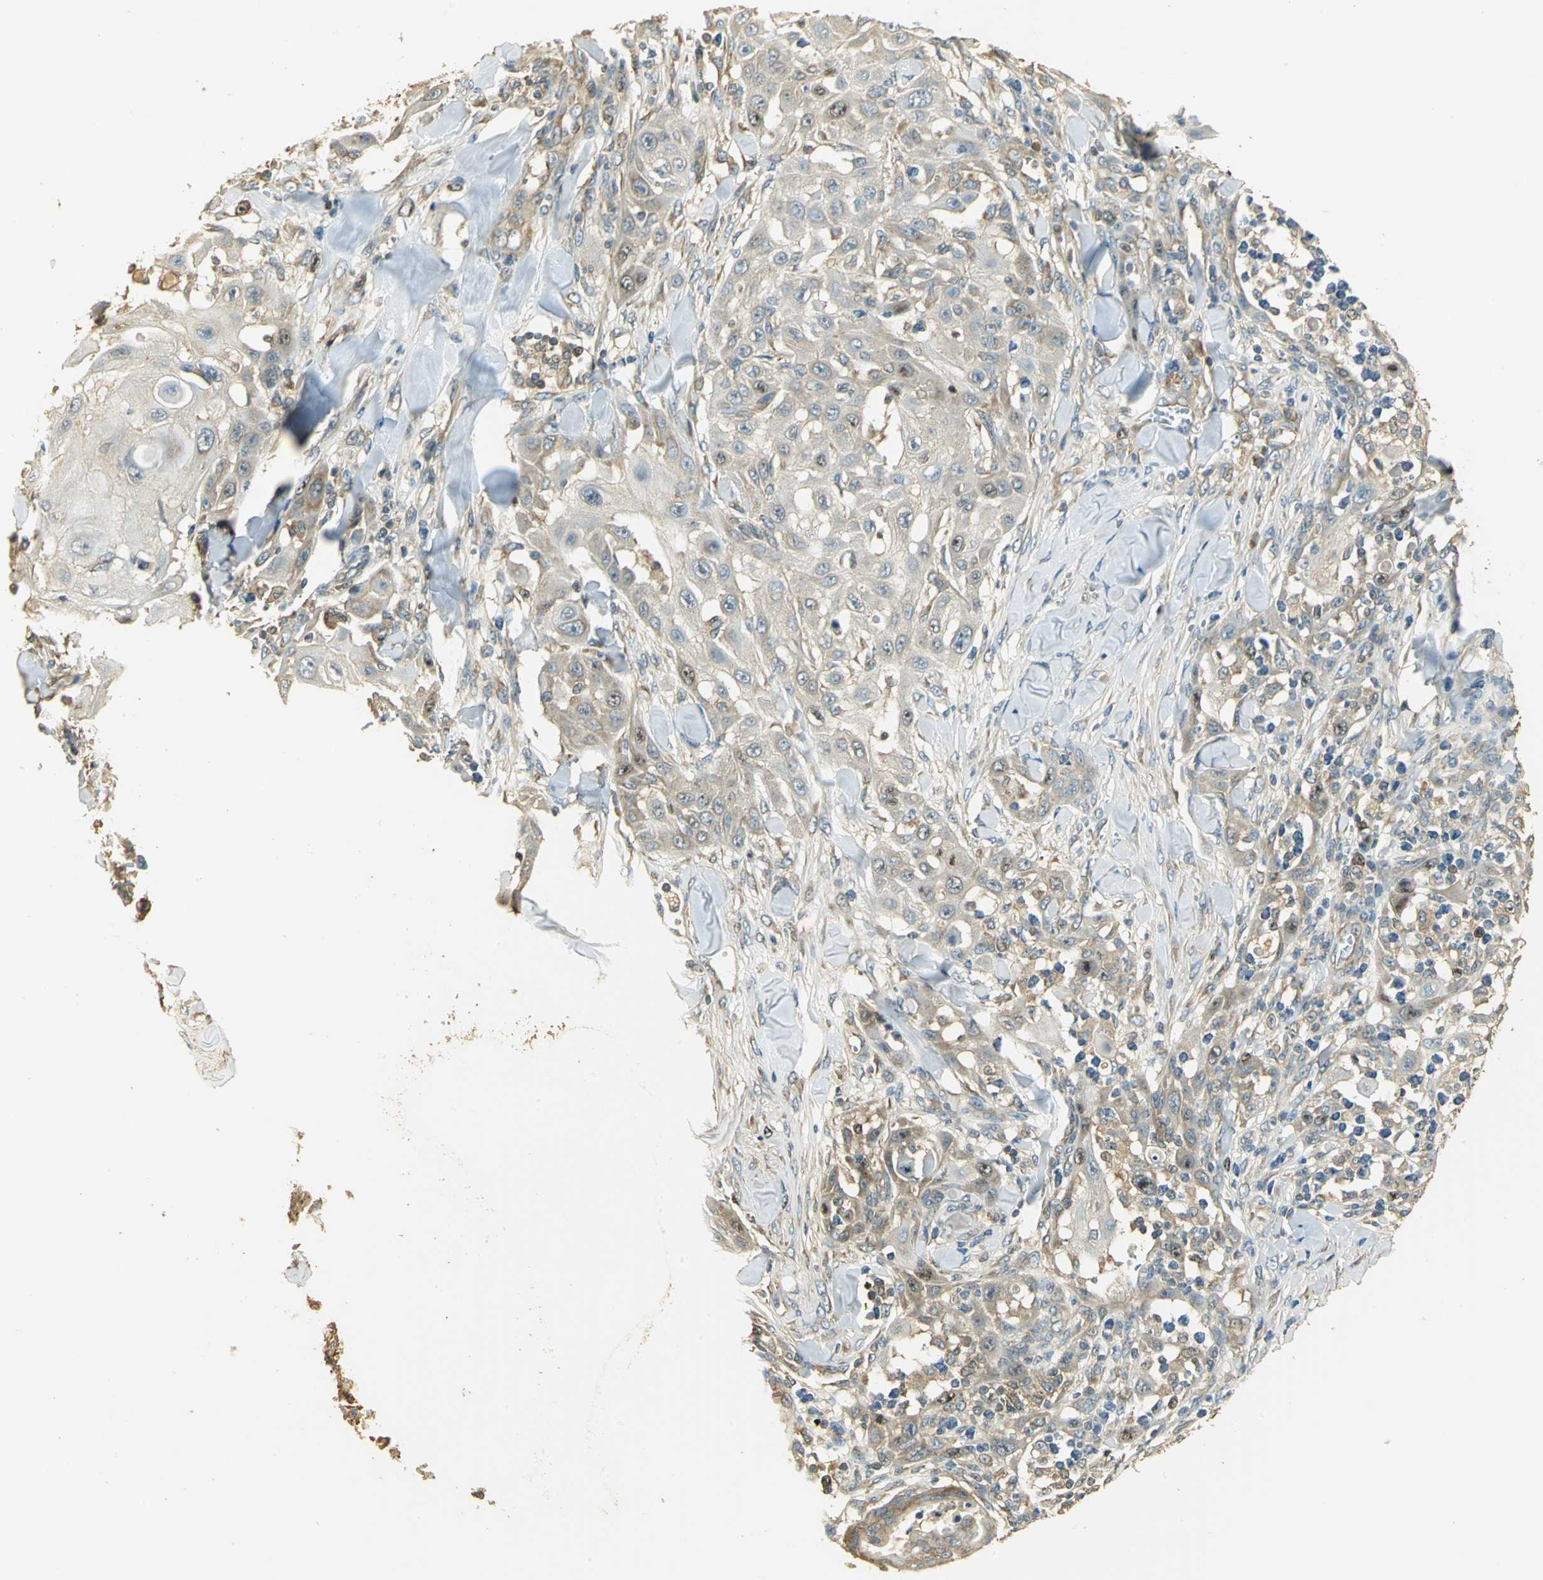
{"staining": {"intensity": "moderate", "quantity": ">75%", "location": "cytoplasmic/membranous,nuclear"}, "tissue": "skin cancer", "cell_type": "Tumor cells", "image_type": "cancer", "snomed": [{"axis": "morphology", "description": "Squamous cell carcinoma, NOS"}, {"axis": "topography", "description": "Skin"}], "caption": "Squamous cell carcinoma (skin) stained with a protein marker shows moderate staining in tumor cells.", "gene": "RARS1", "patient": {"sex": "male", "age": 24}}